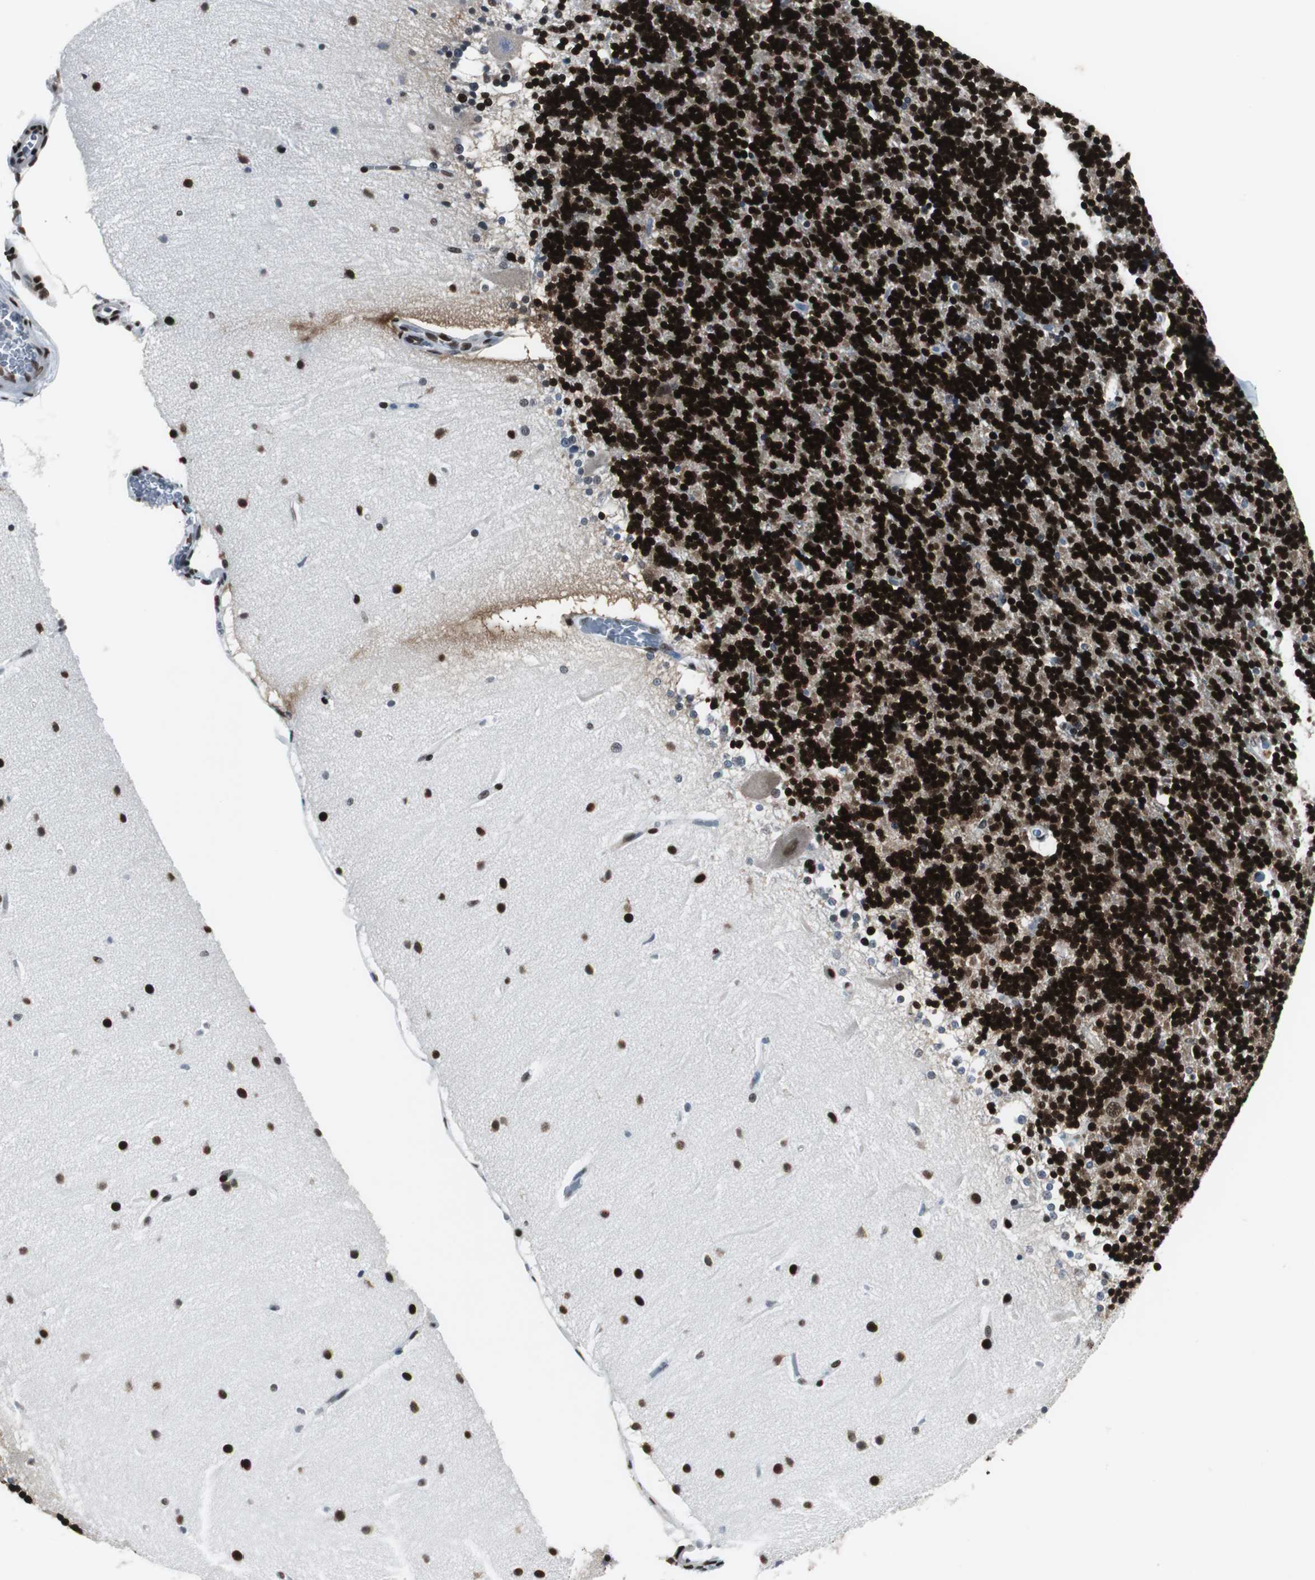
{"staining": {"intensity": "strong", "quantity": ">75%", "location": "nuclear"}, "tissue": "cerebellum", "cell_type": "Cells in granular layer", "image_type": "normal", "snomed": [{"axis": "morphology", "description": "Normal tissue, NOS"}, {"axis": "topography", "description": "Cerebellum"}], "caption": "About >75% of cells in granular layer in benign cerebellum demonstrate strong nuclear protein expression as visualized by brown immunohistochemical staining.", "gene": "MEF2D", "patient": {"sex": "female", "age": 54}}